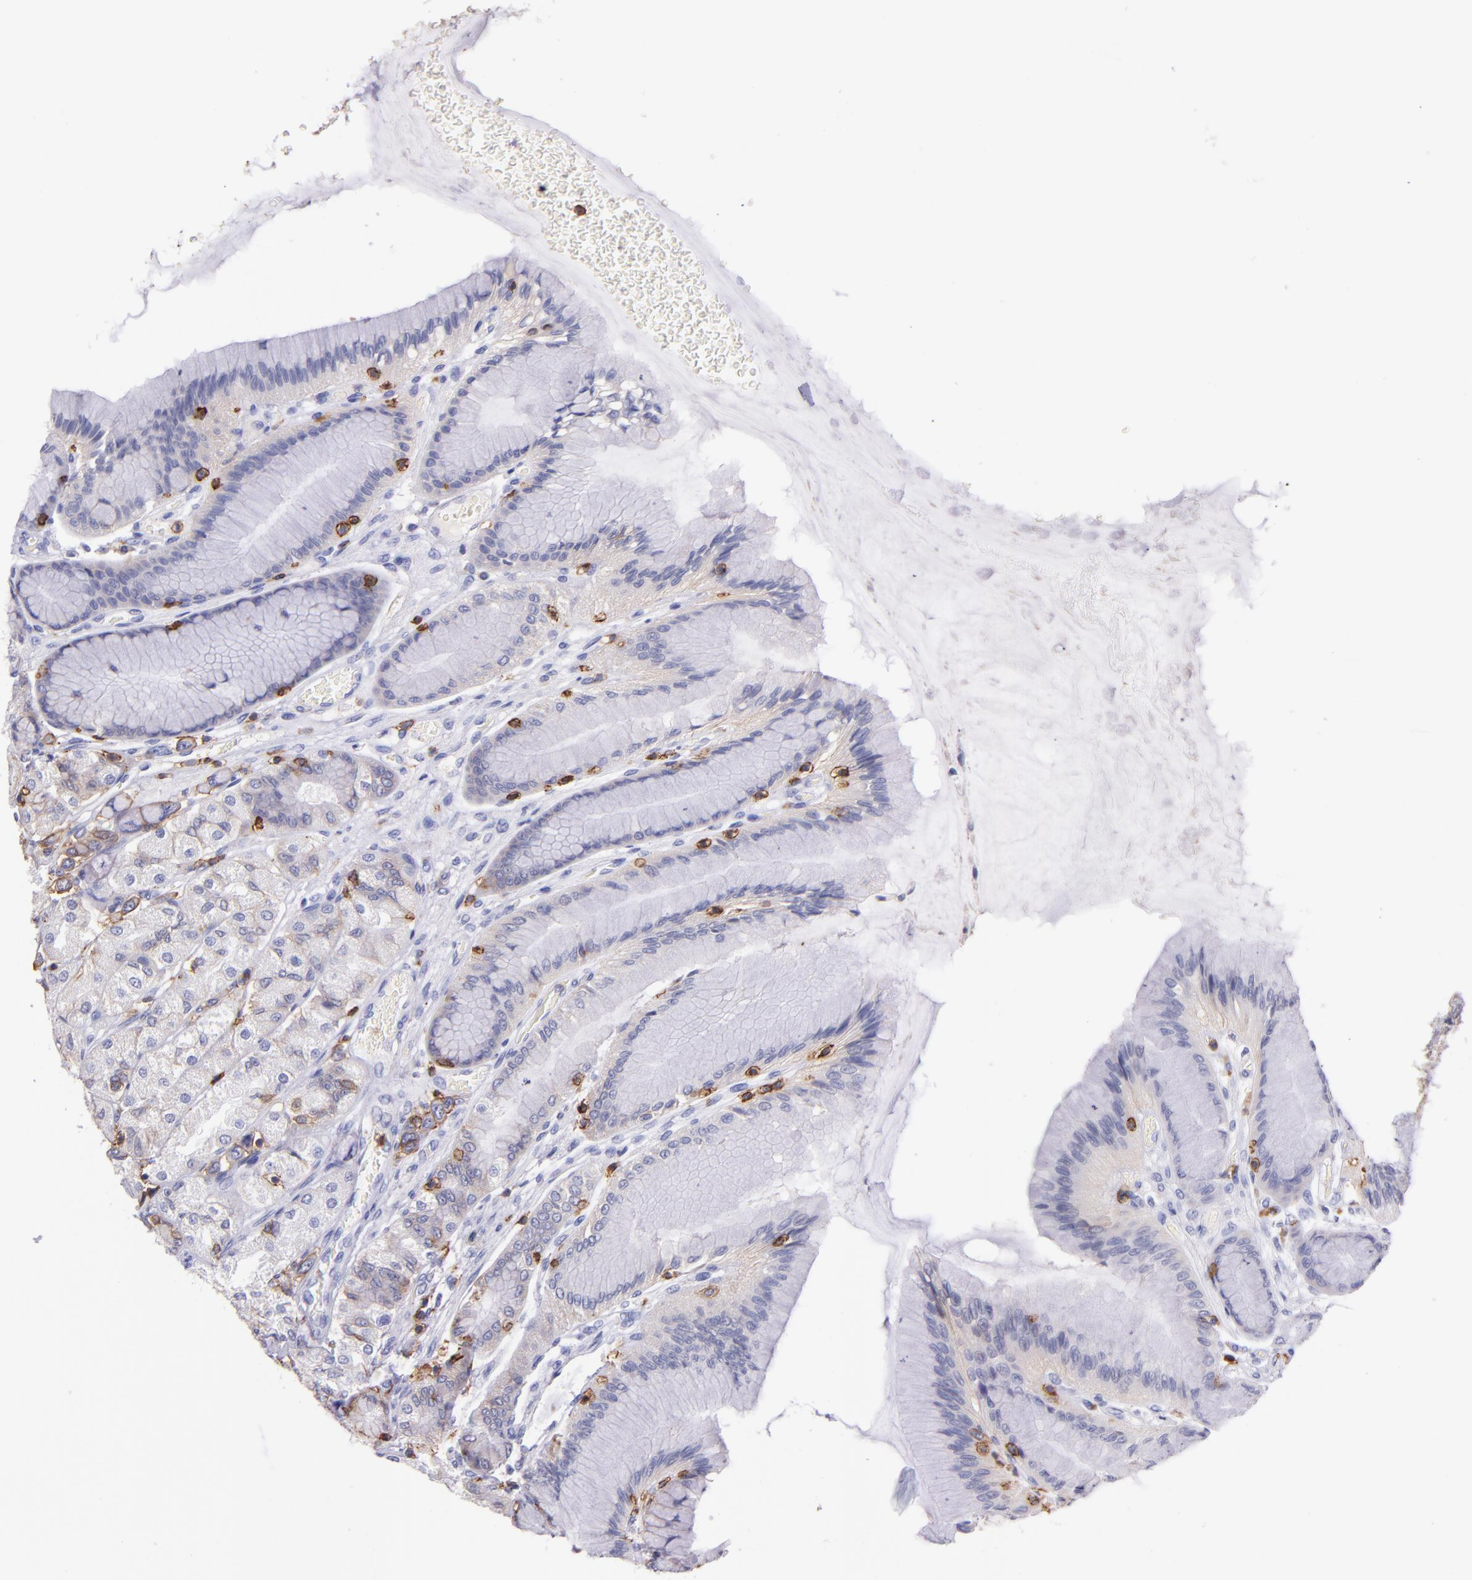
{"staining": {"intensity": "weak", "quantity": "<25%", "location": "cytoplasmic/membranous"}, "tissue": "stomach", "cell_type": "Glandular cells", "image_type": "normal", "snomed": [{"axis": "morphology", "description": "Normal tissue, NOS"}, {"axis": "morphology", "description": "Adenocarcinoma, NOS"}, {"axis": "topography", "description": "Stomach"}, {"axis": "topography", "description": "Stomach, lower"}], "caption": "The histopathology image shows no staining of glandular cells in benign stomach.", "gene": "SPN", "patient": {"sex": "female", "age": 65}}